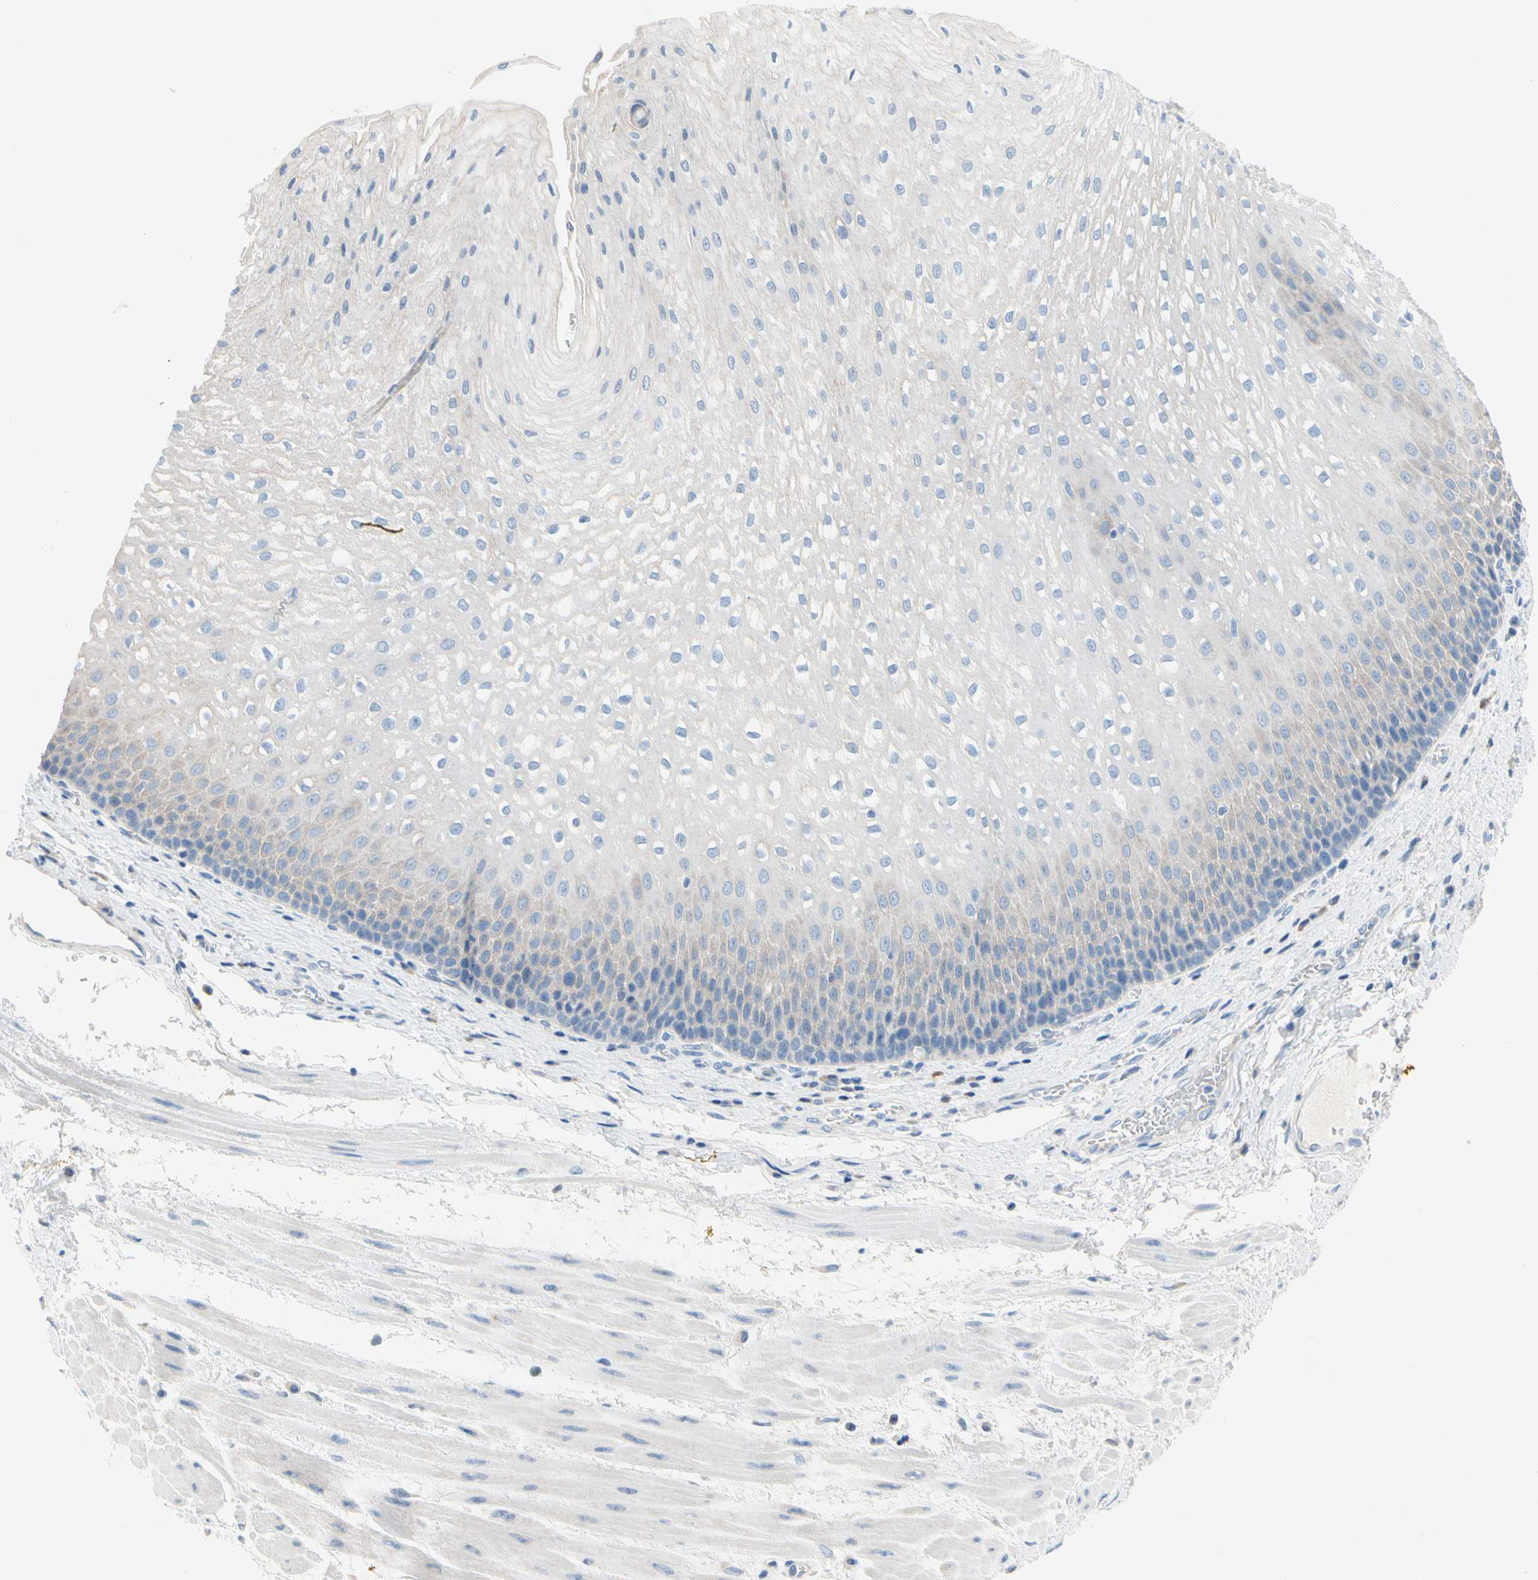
{"staining": {"intensity": "negative", "quantity": "none", "location": "none"}, "tissue": "esophagus", "cell_type": "Squamous epithelial cells", "image_type": "normal", "snomed": [{"axis": "morphology", "description": "Normal tissue, NOS"}, {"axis": "topography", "description": "Esophagus"}], "caption": "Immunohistochemistry (IHC) photomicrograph of unremarkable esophagus: esophagus stained with DAB (3,3'-diaminobenzidine) exhibits no significant protein staining in squamous epithelial cells.", "gene": "STXBP1", "patient": {"sex": "male", "age": 48}}